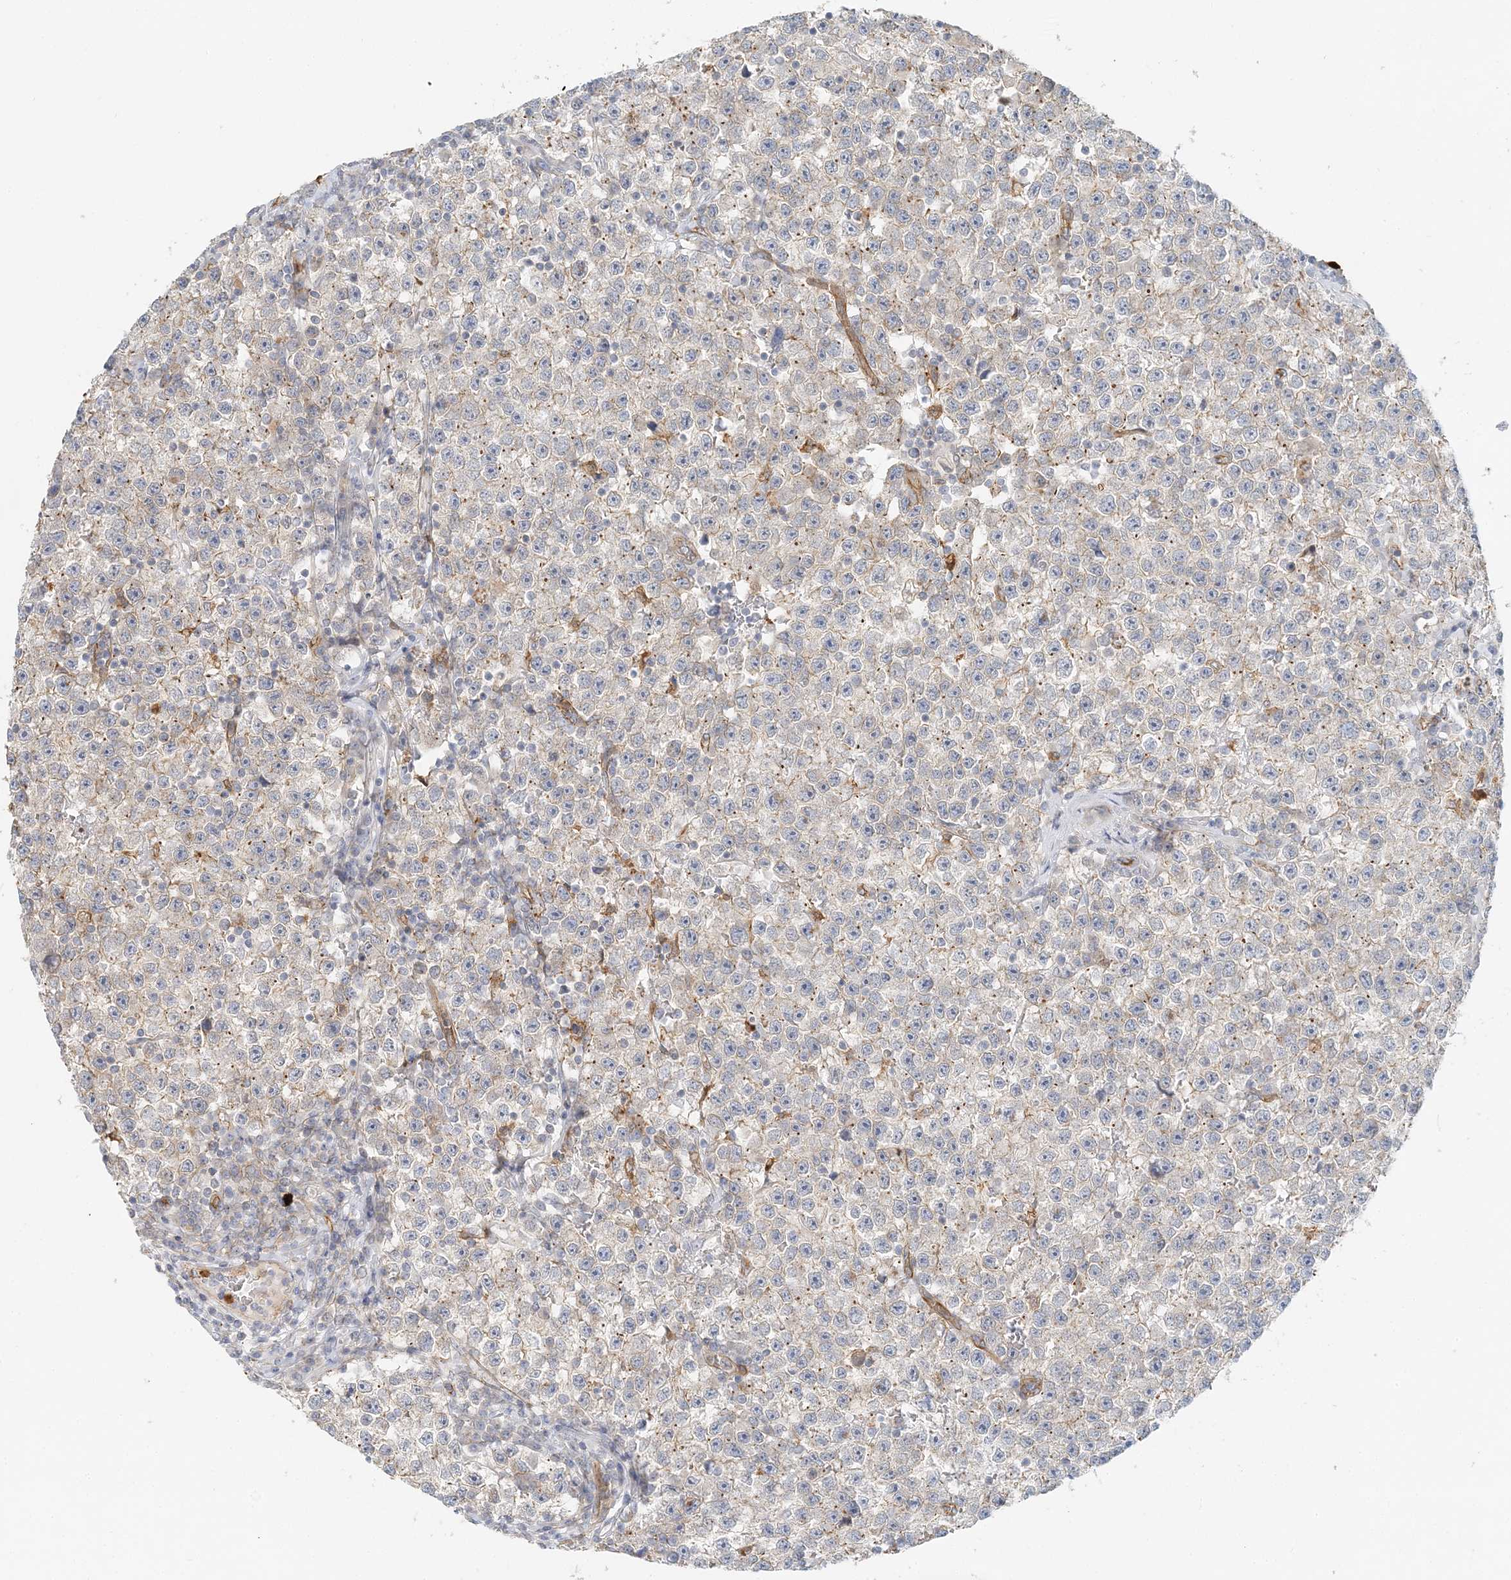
{"staining": {"intensity": "weak", "quantity": "<25%", "location": "cytoplasmic/membranous"}, "tissue": "testis cancer", "cell_type": "Tumor cells", "image_type": "cancer", "snomed": [{"axis": "morphology", "description": "Seminoma, NOS"}, {"axis": "topography", "description": "Testis"}], "caption": "There is no significant staining in tumor cells of testis seminoma.", "gene": "DNAH1", "patient": {"sex": "male", "age": 22}}